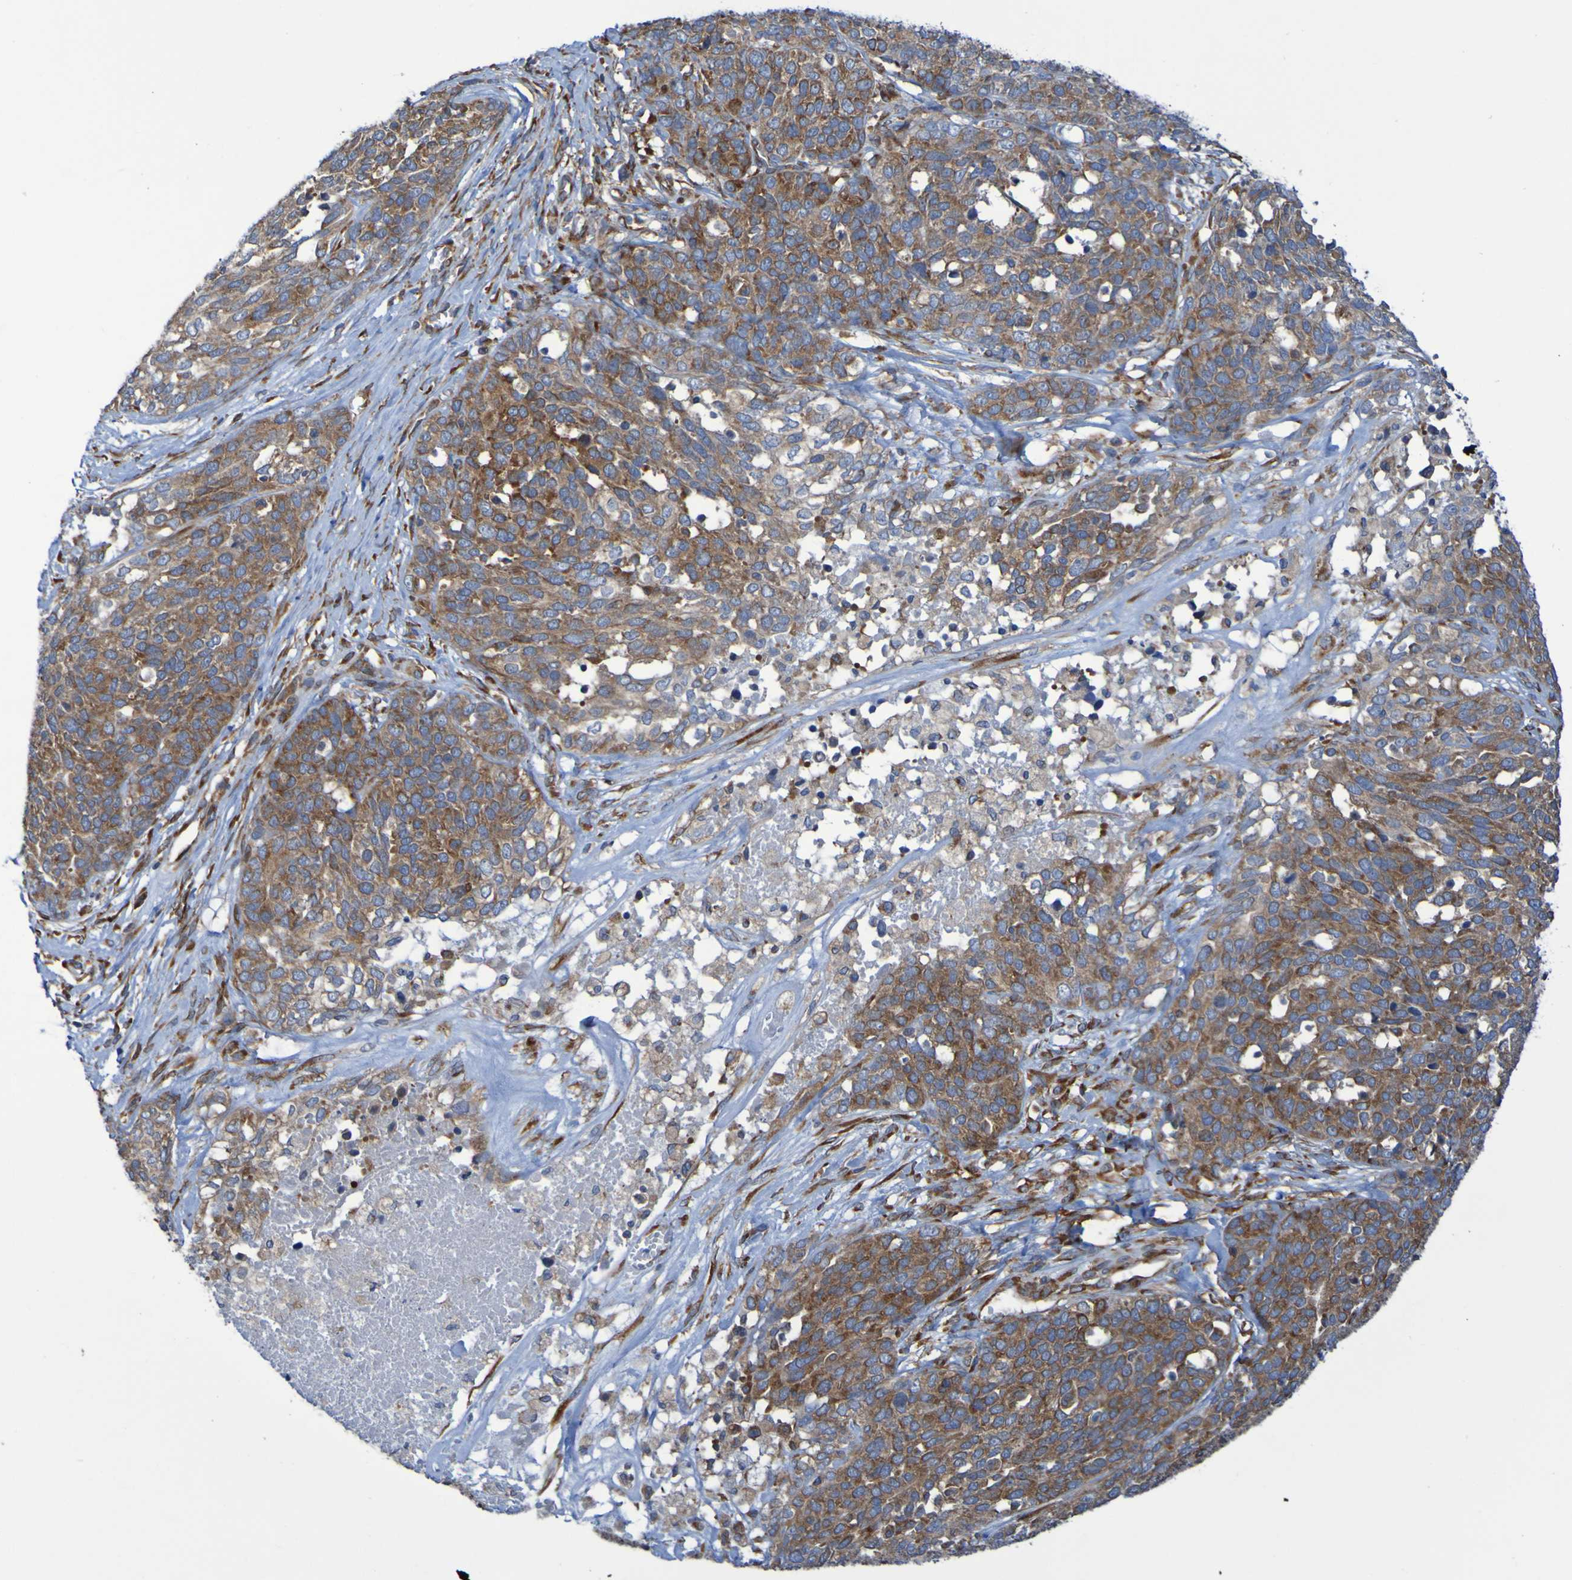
{"staining": {"intensity": "moderate", "quantity": ">75%", "location": "cytoplasmic/membranous"}, "tissue": "ovarian cancer", "cell_type": "Tumor cells", "image_type": "cancer", "snomed": [{"axis": "morphology", "description": "Cystadenocarcinoma, serous, NOS"}, {"axis": "topography", "description": "Ovary"}], "caption": "Immunohistochemical staining of ovarian cancer reveals medium levels of moderate cytoplasmic/membranous positivity in about >75% of tumor cells.", "gene": "FKBP3", "patient": {"sex": "female", "age": 44}}